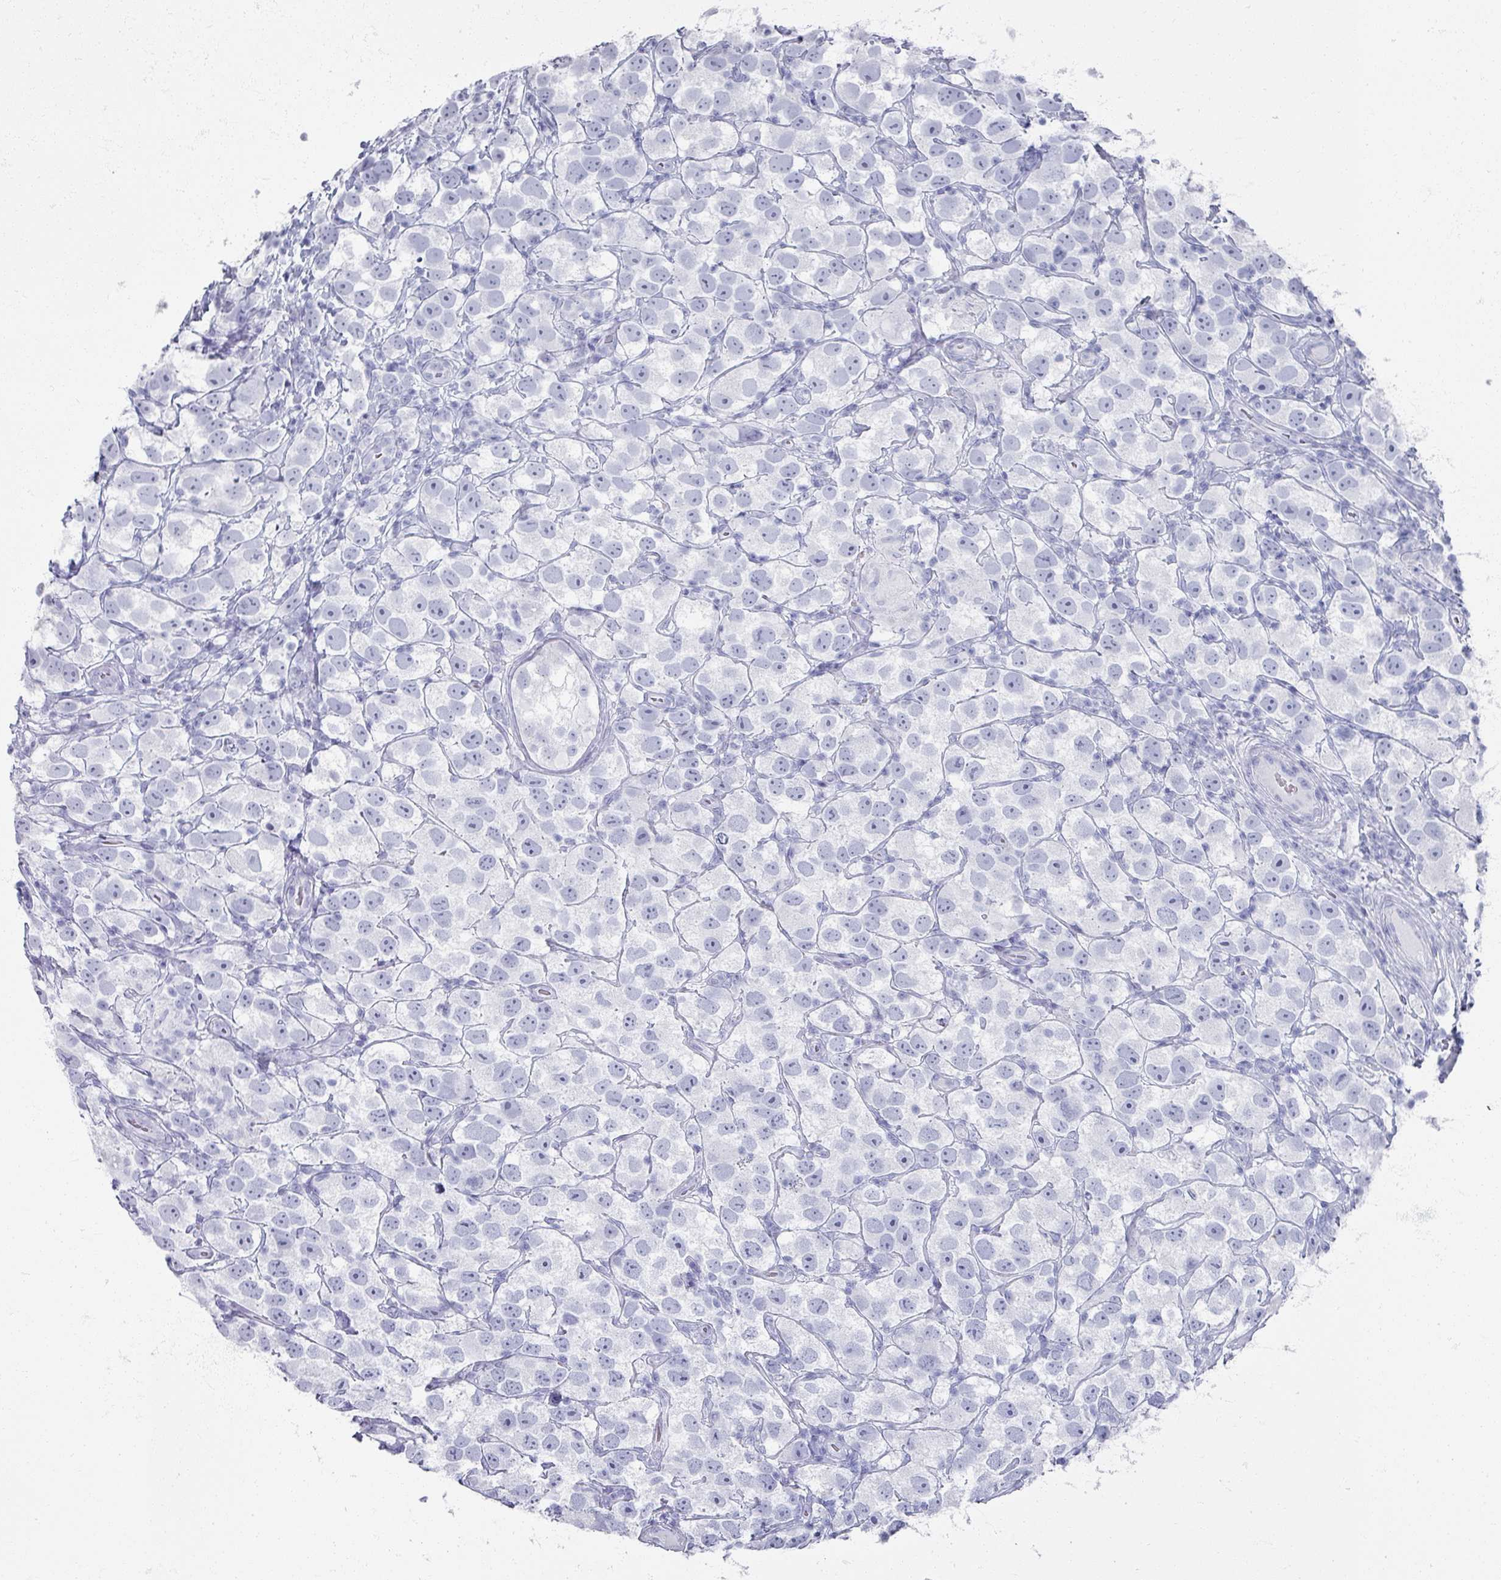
{"staining": {"intensity": "negative", "quantity": "none", "location": "none"}, "tissue": "testis cancer", "cell_type": "Tumor cells", "image_type": "cancer", "snomed": [{"axis": "morphology", "description": "Seminoma, NOS"}, {"axis": "topography", "description": "Testis"}], "caption": "DAB immunohistochemical staining of testis cancer demonstrates no significant expression in tumor cells.", "gene": "OMG", "patient": {"sex": "male", "age": 26}}